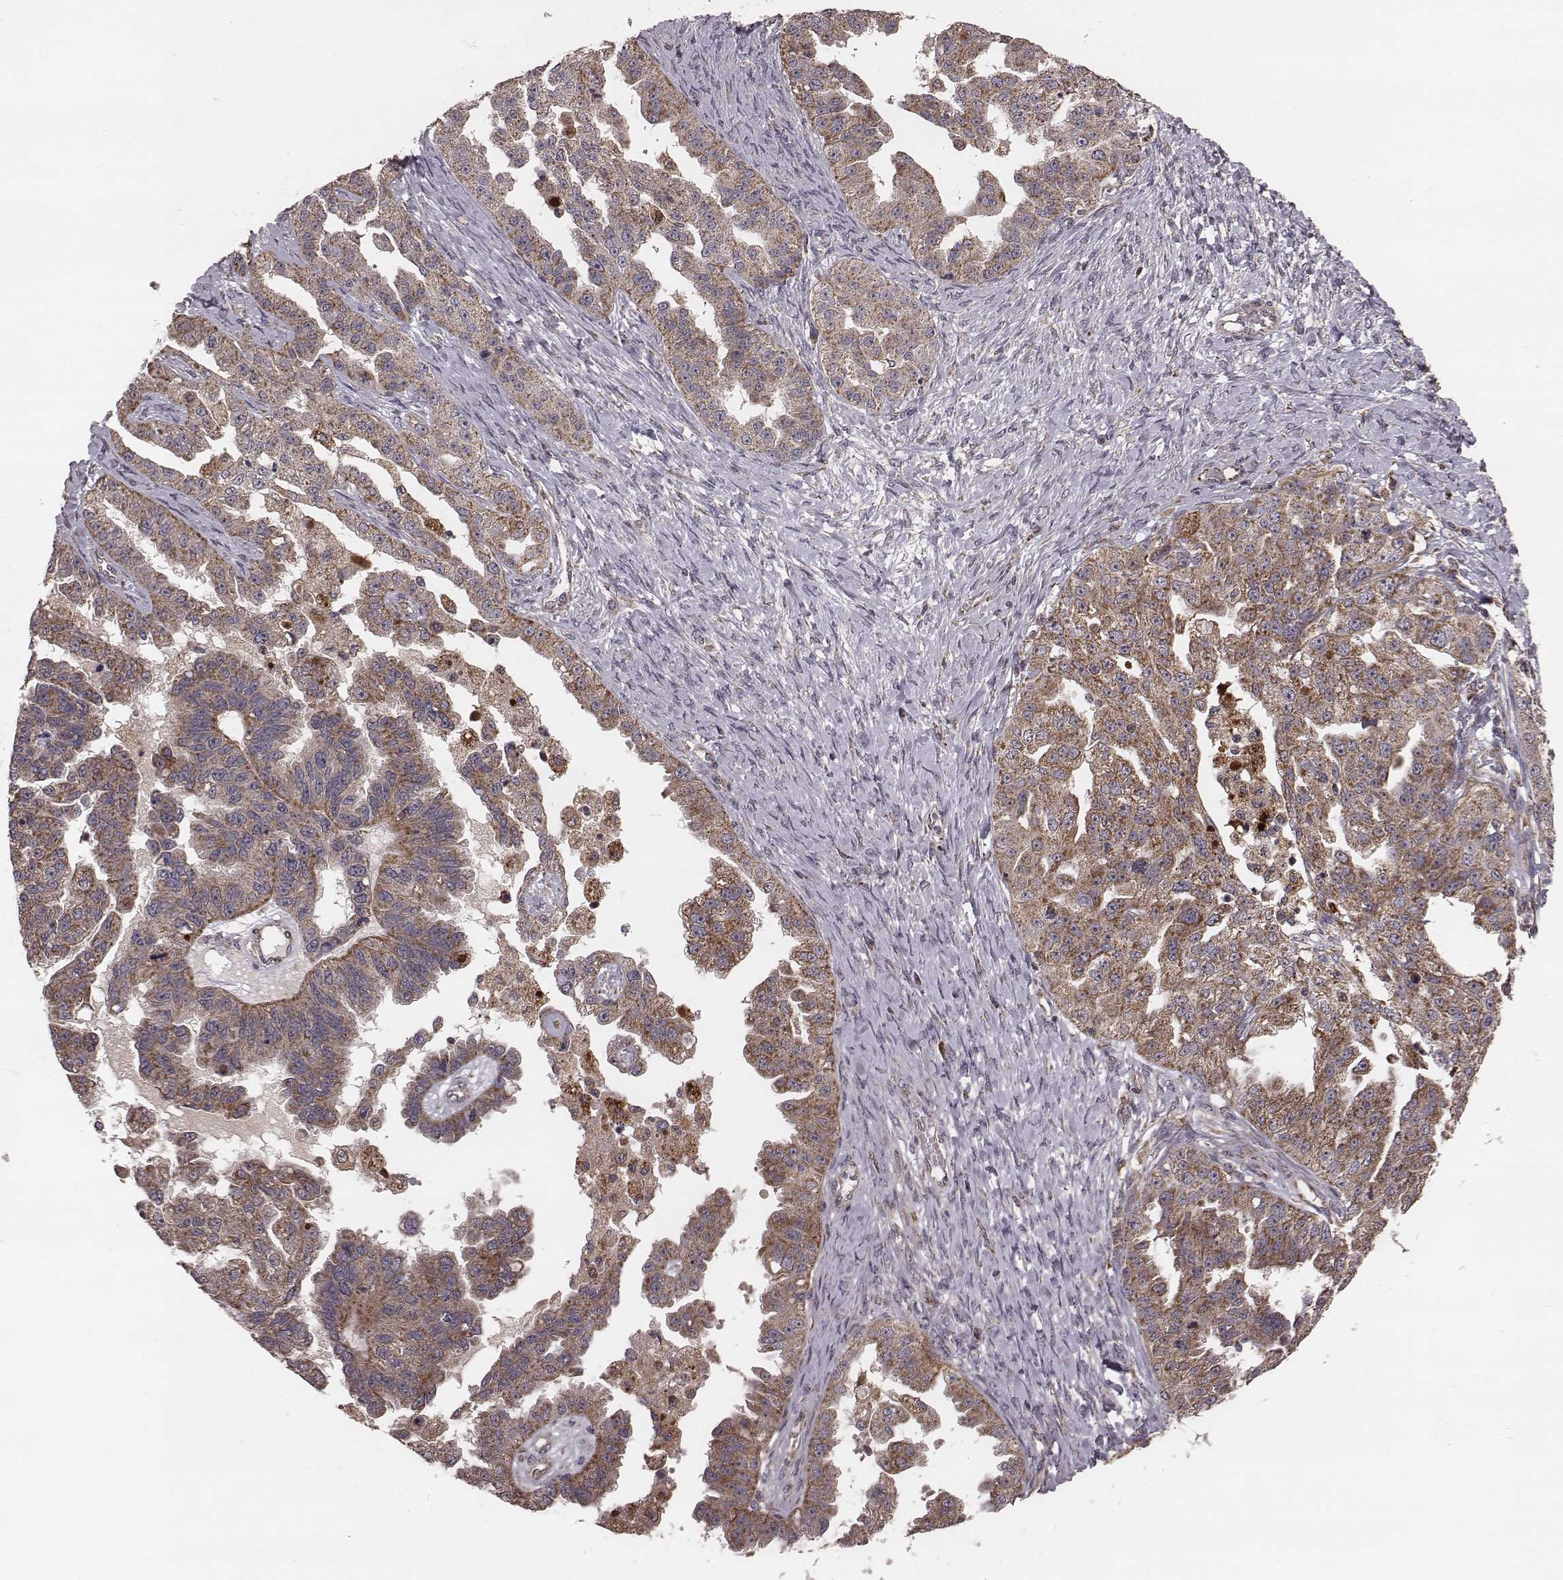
{"staining": {"intensity": "moderate", "quantity": ">75%", "location": "cytoplasmic/membranous"}, "tissue": "ovarian cancer", "cell_type": "Tumor cells", "image_type": "cancer", "snomed": [{"axis": "morphology", "description": "Cystadenocarcinoma, serous, NOS"}, {"axis": "topography", "description": "Ovary"}], "caption": "This is a micrograph of immunohistochemistry staining of ovarian serous cystadenocarcinoma, which shows moderate staining in the cytoplasmic/membranous of tumor cells.", "gene": "ZDHHC21", "patient": {"sex": "female", "age": 58}}